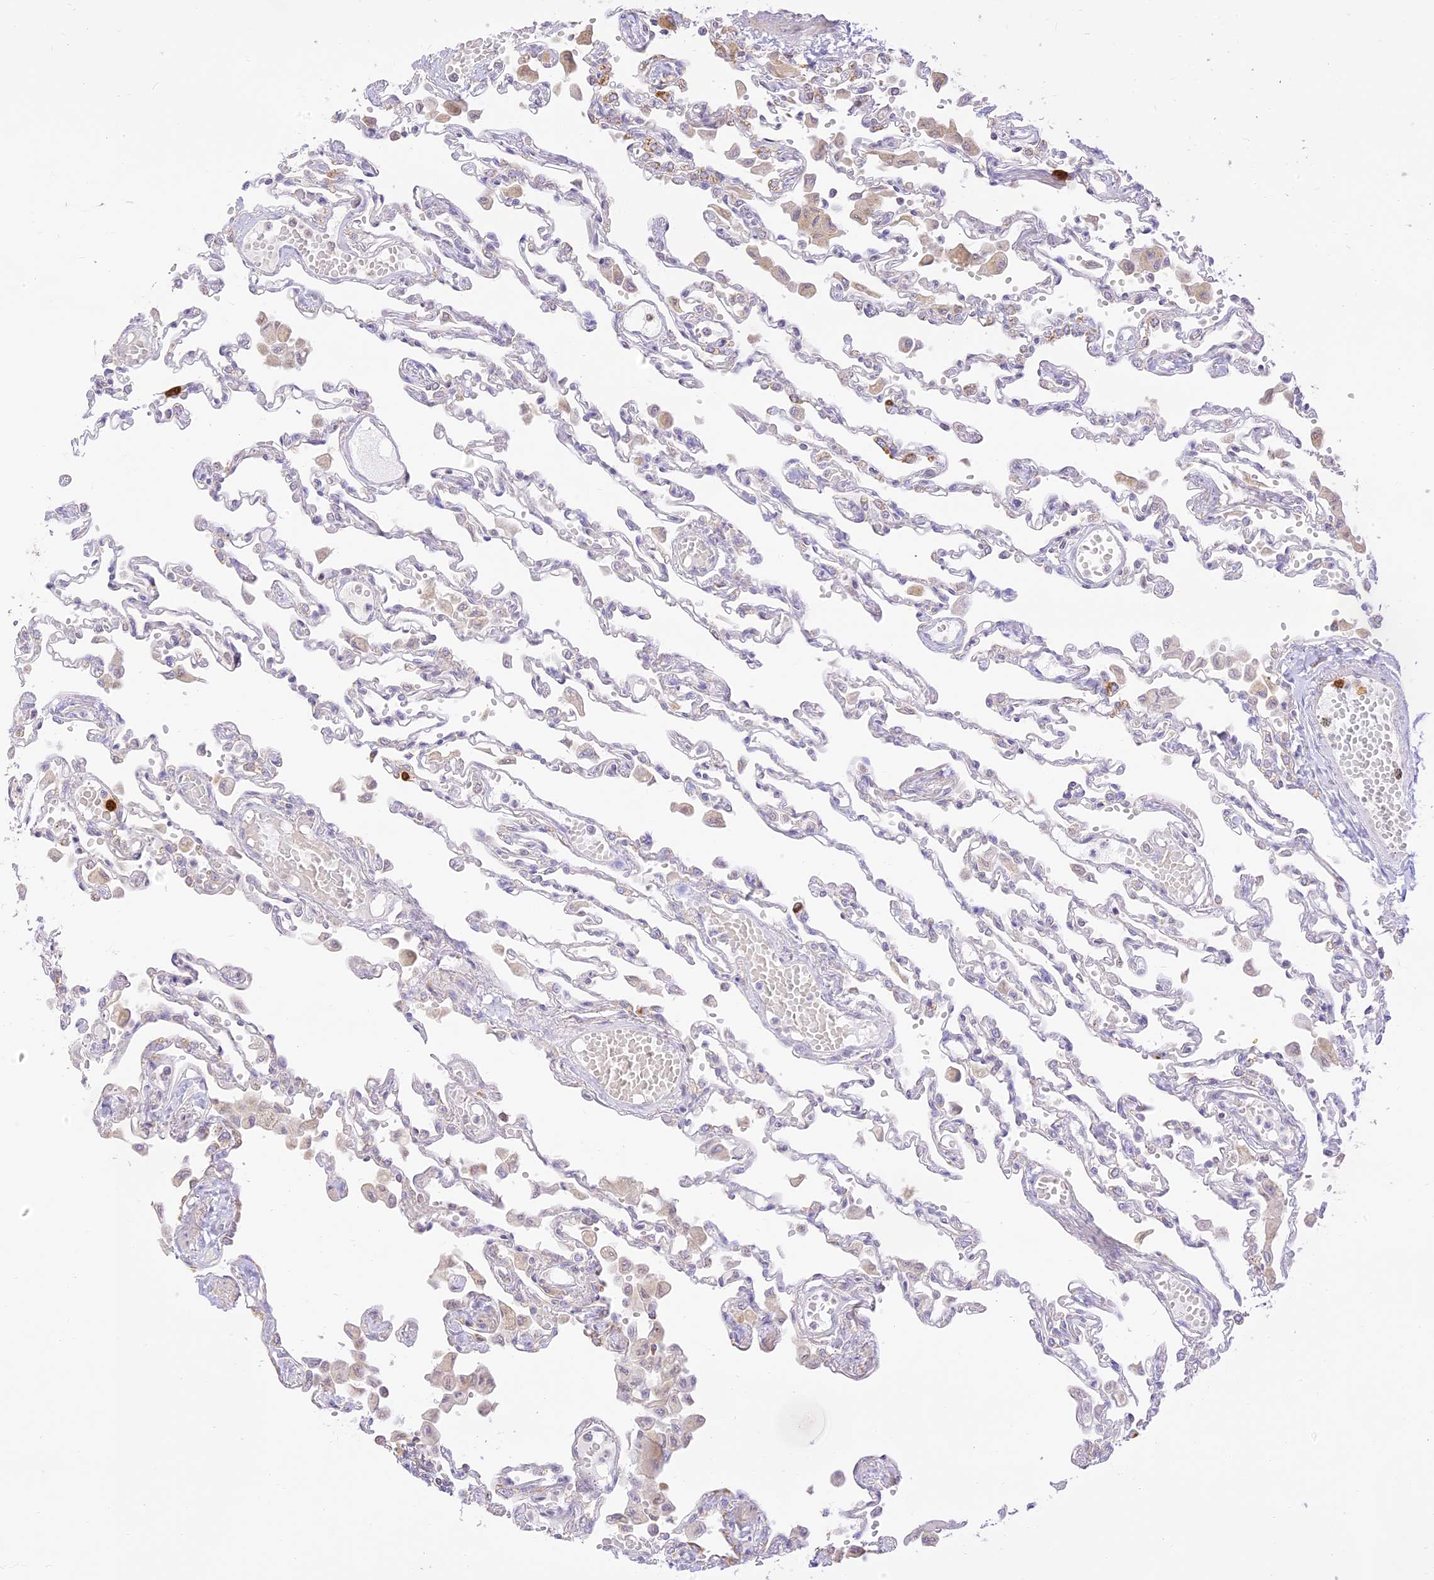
{"staining": {"intensity": "negative", "quantity": "none", "location": "none"}, "tissue": "lung", "cell_type": "Alveolar cells", "image_type": "normal", "snomed": [{"axis": "morphology", "description": "Normal tissue, NOS"}, {"axis": "topography", "description": "Bronchus"}, {"axis": "topography", "description": "Lung"}], "caption": "This is an immunohistochemistry (IHC) micrograph of normal human lung. There is no staining in alveolar cells.", "gene": "LRRC15", "patient": {"sex": "female", "age": 49}}